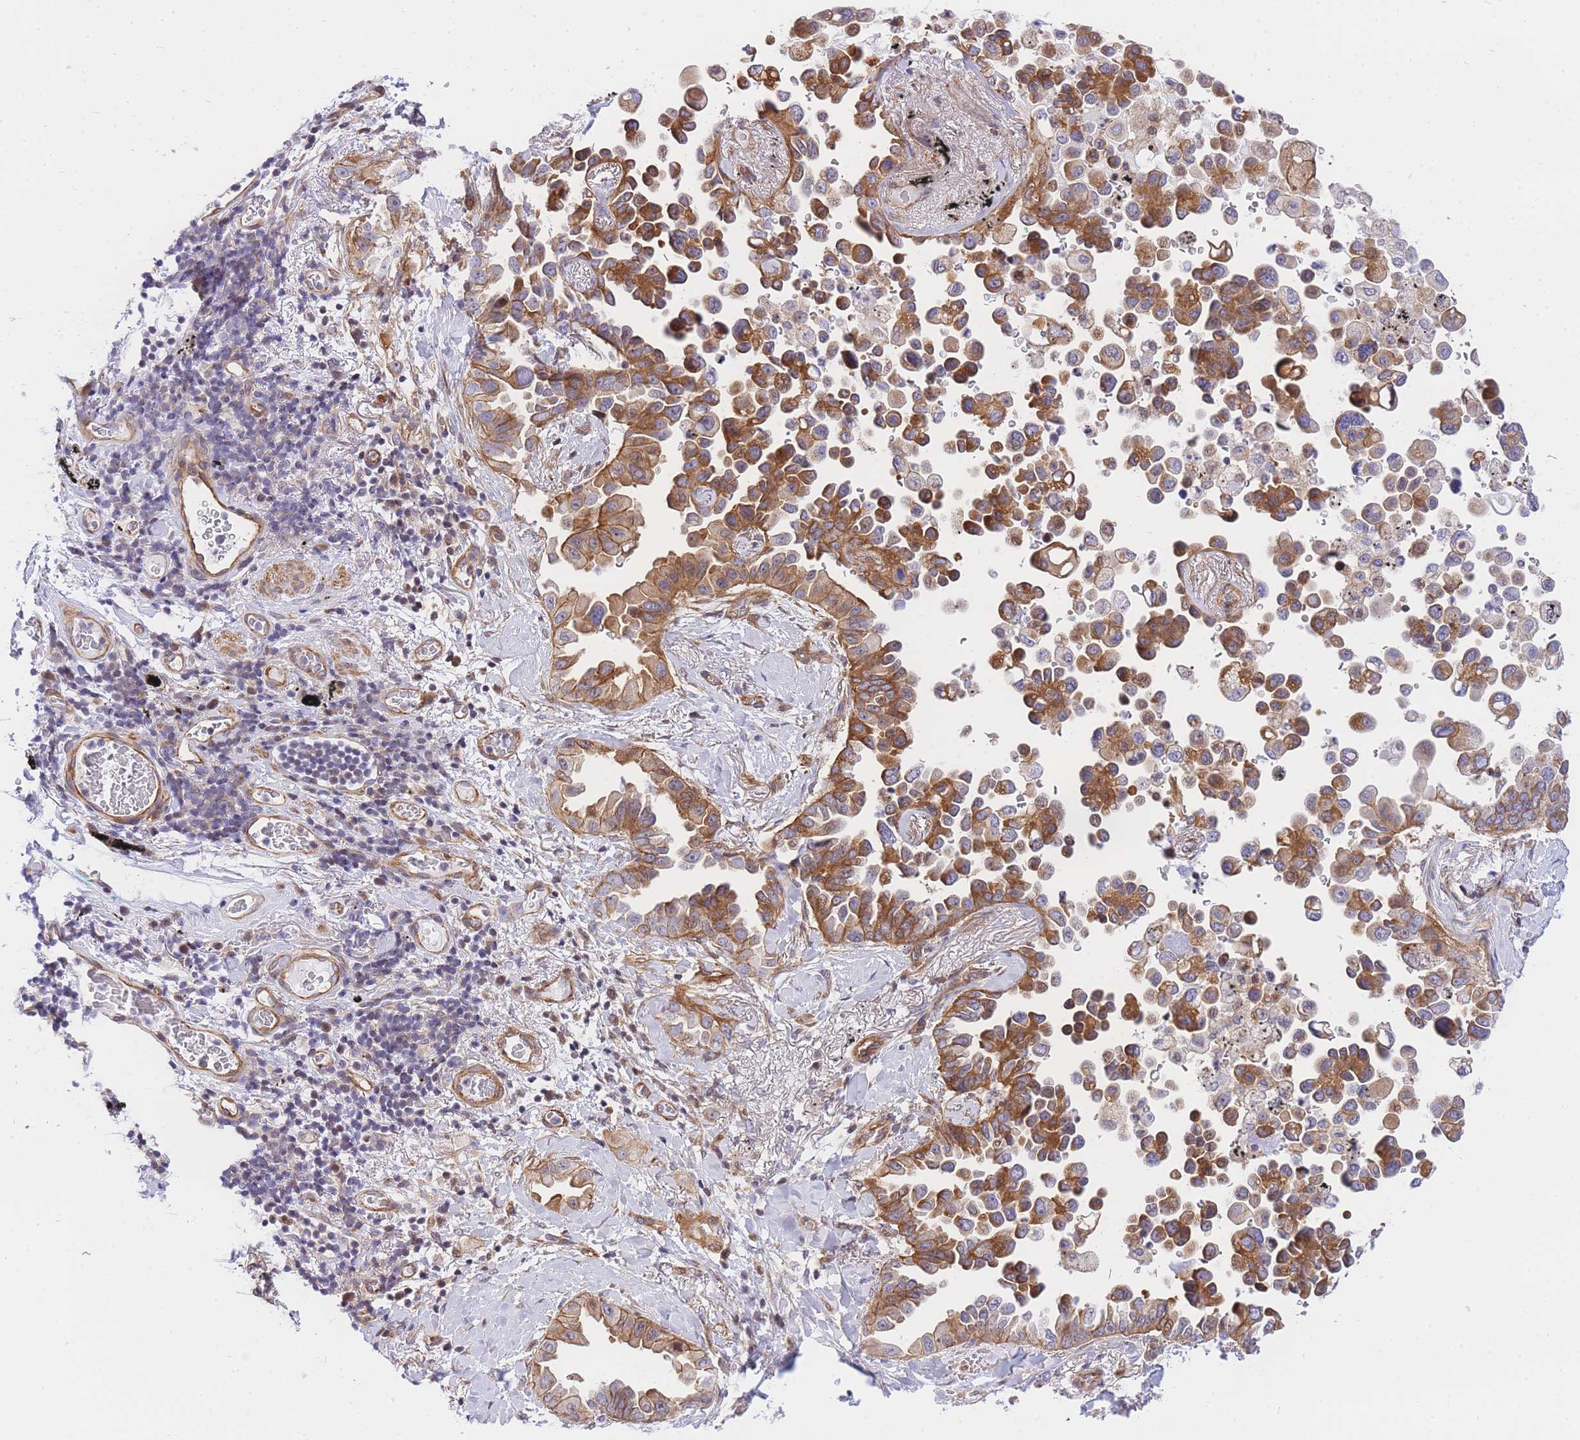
{"staining": {"intensity": "moderate", "quantity": "25%-75%", "location": "cytoplasmic/membranous"}, "tissue": "lung cancer", "cell_type": "Tumor cells", "image_type": "cancer", "snomed": [{"axis": "morphology", "description": "Adenocarcinoma, NOS"}, {"axis": "topography", "description": "Lung"}], "caption": "The photomicrograph exhibits a brown stain indicating the presence of a protein in the cytoplasmic/membranous of tumor cells in lung cancer (adenocarcinoma).", "gene": "S100PBP", "patient": {"sex": "female", "age": 67}}